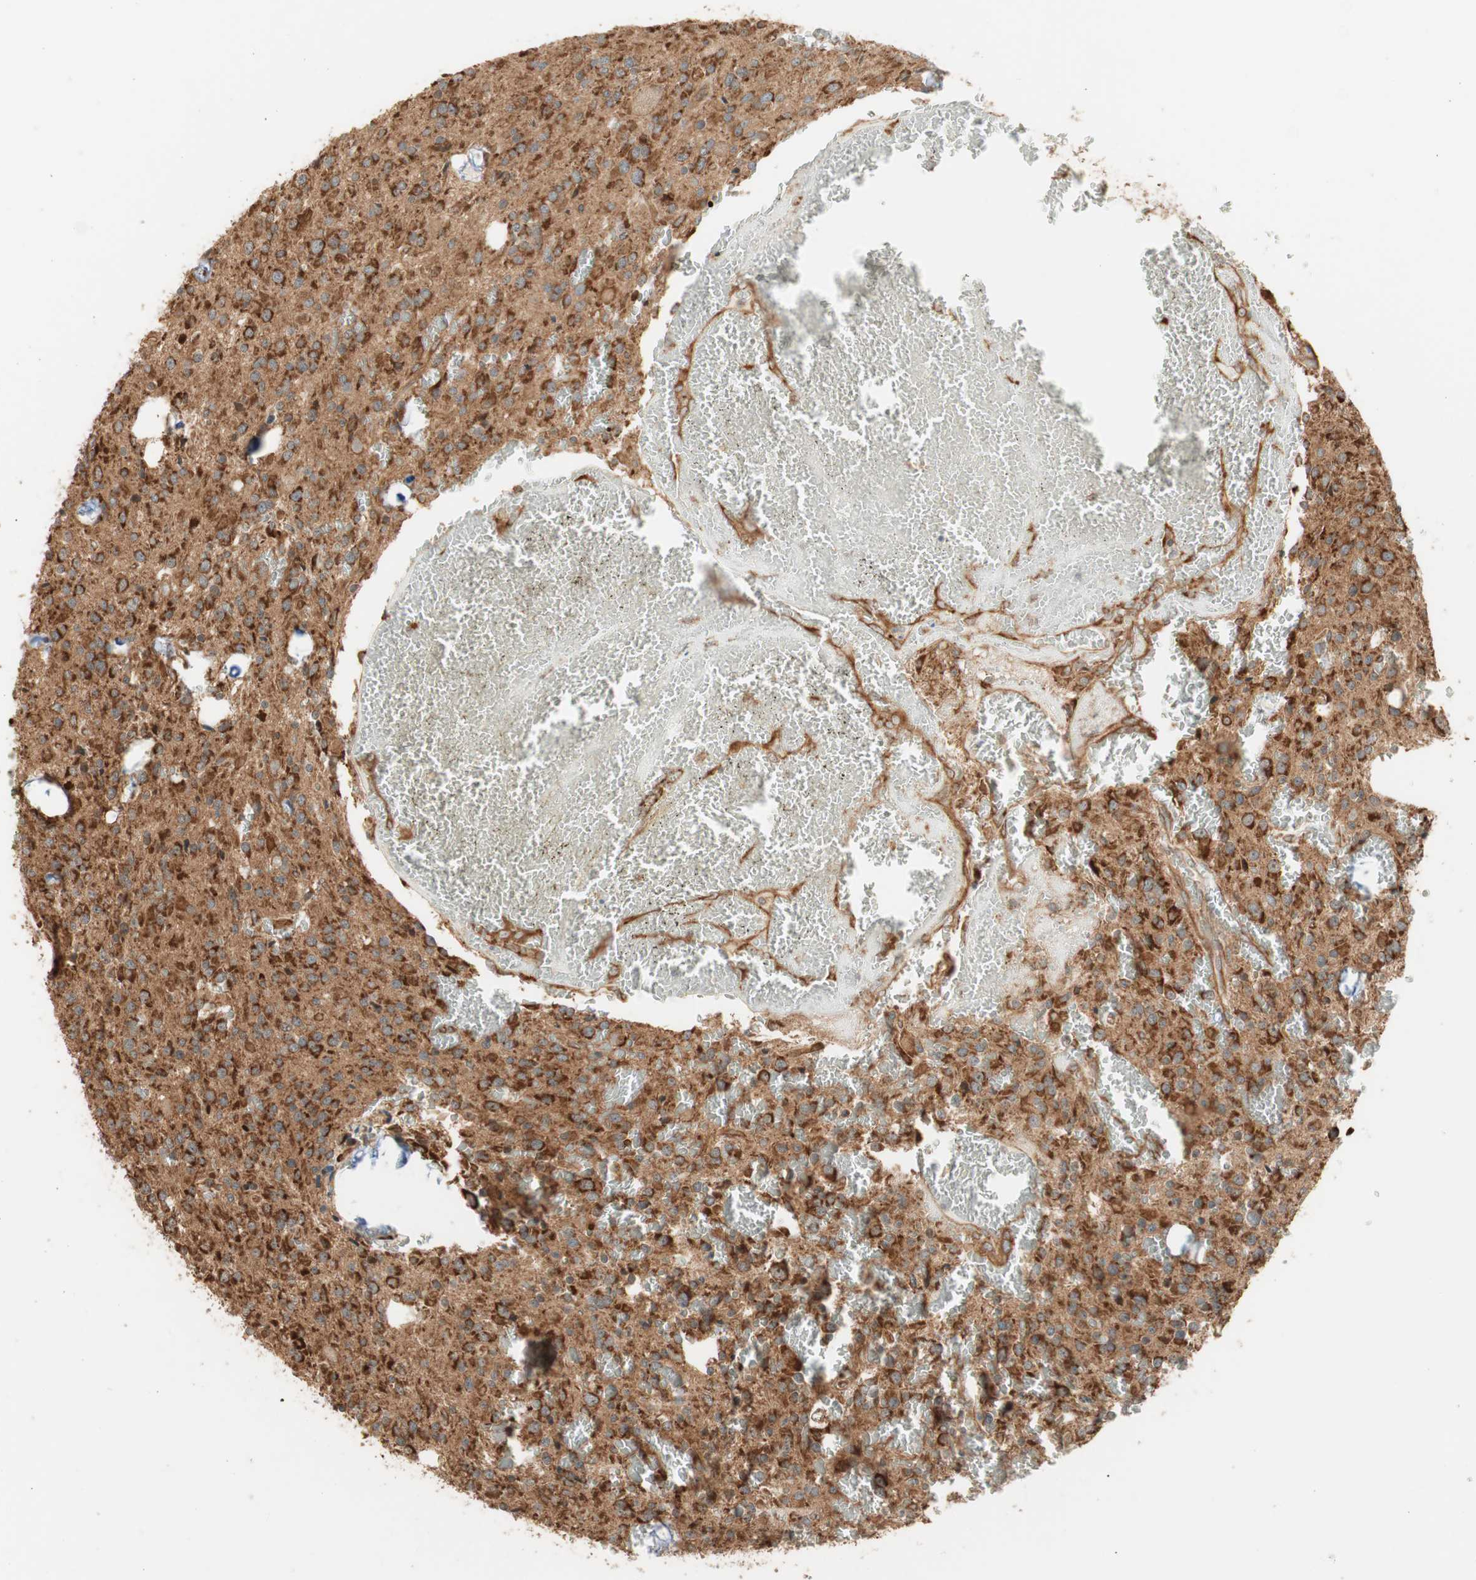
{"staining": {"intensity": "strong", "quantity": ">75%", "location": "cytoplasmic/membranous"}, "tissue": "glioma", "cell_type": "Tumor cells", "image_type": "cancer", "snomed": [{"axis": "morphology", "description": "Glioma, malignant, Low grade"}, {"axis": "topography", "description": "Brain"}], "caption": "Immunohistochemical staining of human malignant glioma (low-grade) displays high levels of strong cytoplasmic/membranous protein expression in approximately >75% of tumor cells.", "gene": "P4HA1", "patient": {"sex": "male", "age": 58}}